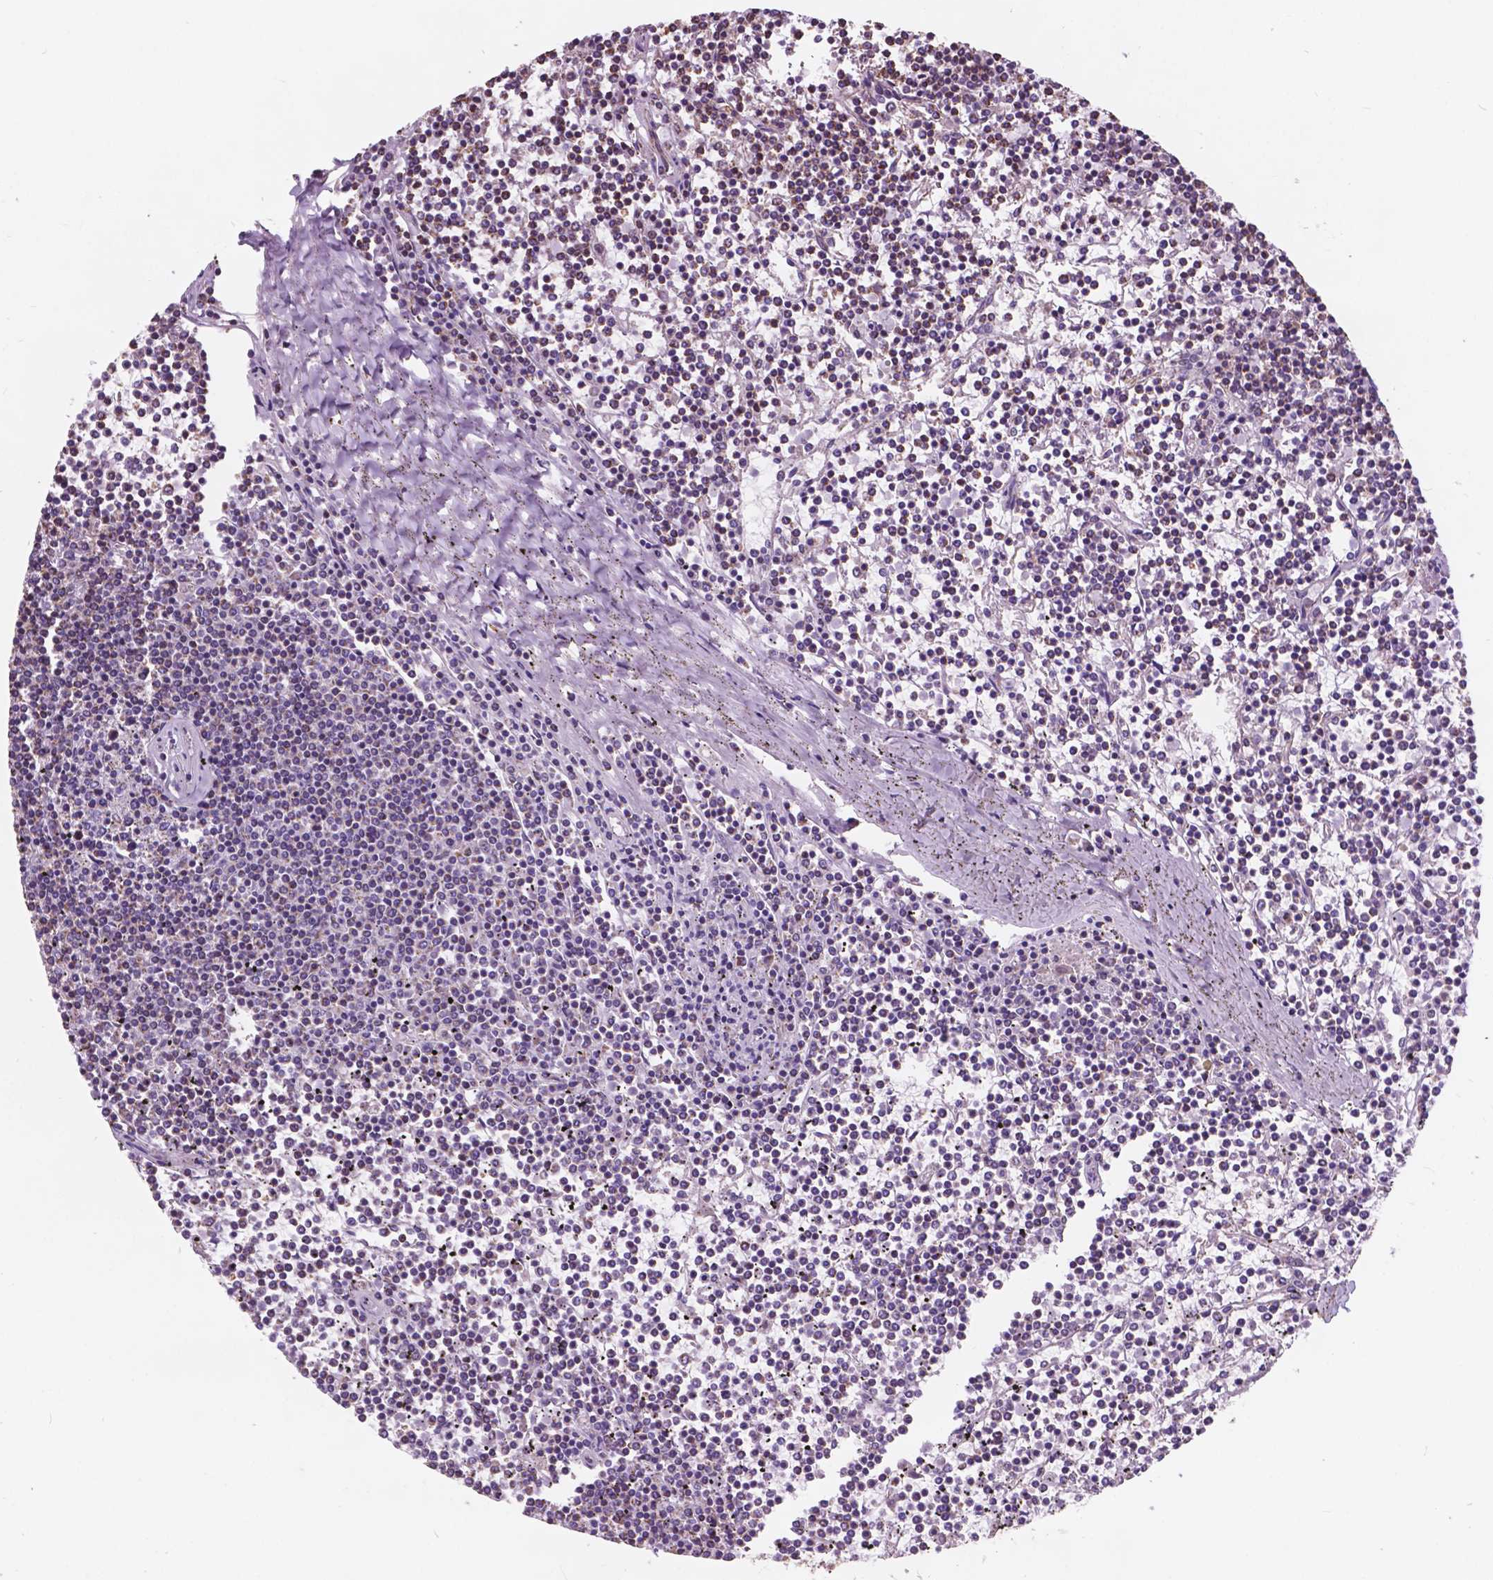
{"staining": {"intensity": "weak", "quantity": "<25%", "location": "cytoplasmic/membranous"}, "tissue": "lymphoma", "cell_type": "Tumor cells", "image_type": "cancer", "snomed": [{"axis": "morphology", "description": "Malignant lymphoma, non-Hodgkin's type, Low grade"}, {"axis": "topography", "description": "Spleen"}], "caption": "Micrograph shows no protein positivity in tumor cells of lymphoma tissue.", "gene": "SCOC", "patient": {"sex": "female", "age": 19}}